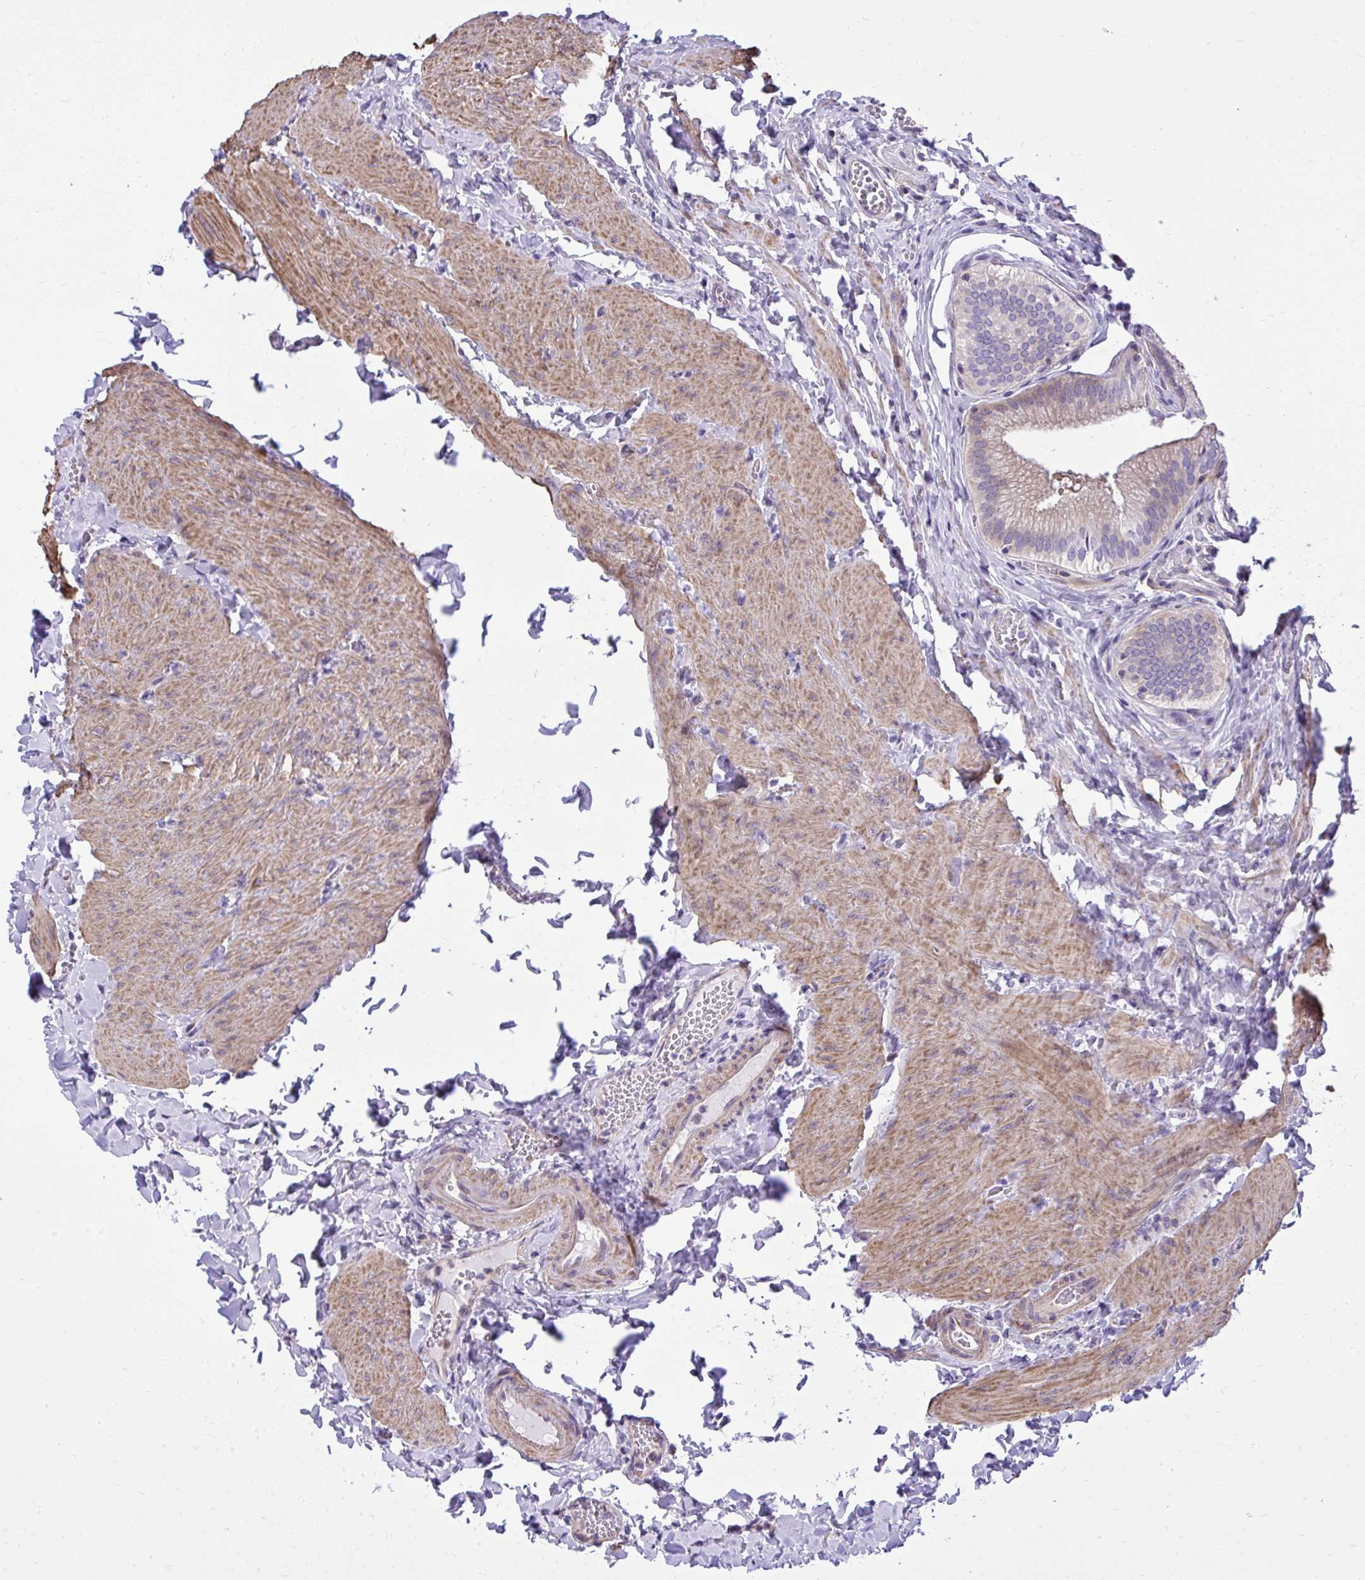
{"staining": {"intensity": "weak", "quantity": "25%-75%", "location": "cytoplasmic/membranous"}, "tissue": "gallbladder", "cell_type": "Glandular cells", "image_type": "normal", "snomed": [{"axis": "morphology", "description": "Normal tissue, NOS"}, {"axis": "topography", "description": "Gallbladder"}, {"axis": "topography", "description": "Peripheral nerve tissue"}], "caption": "The photomicrograph exhibits staining of benign gallbladder, revealing weak cytoplasmic/membranous protein expression (brown color) within glandular cells. (IHC, brightfield microscopy, high magnification).", "gene": "GRK4", "patient": {"sex": "male", "age": 17}}